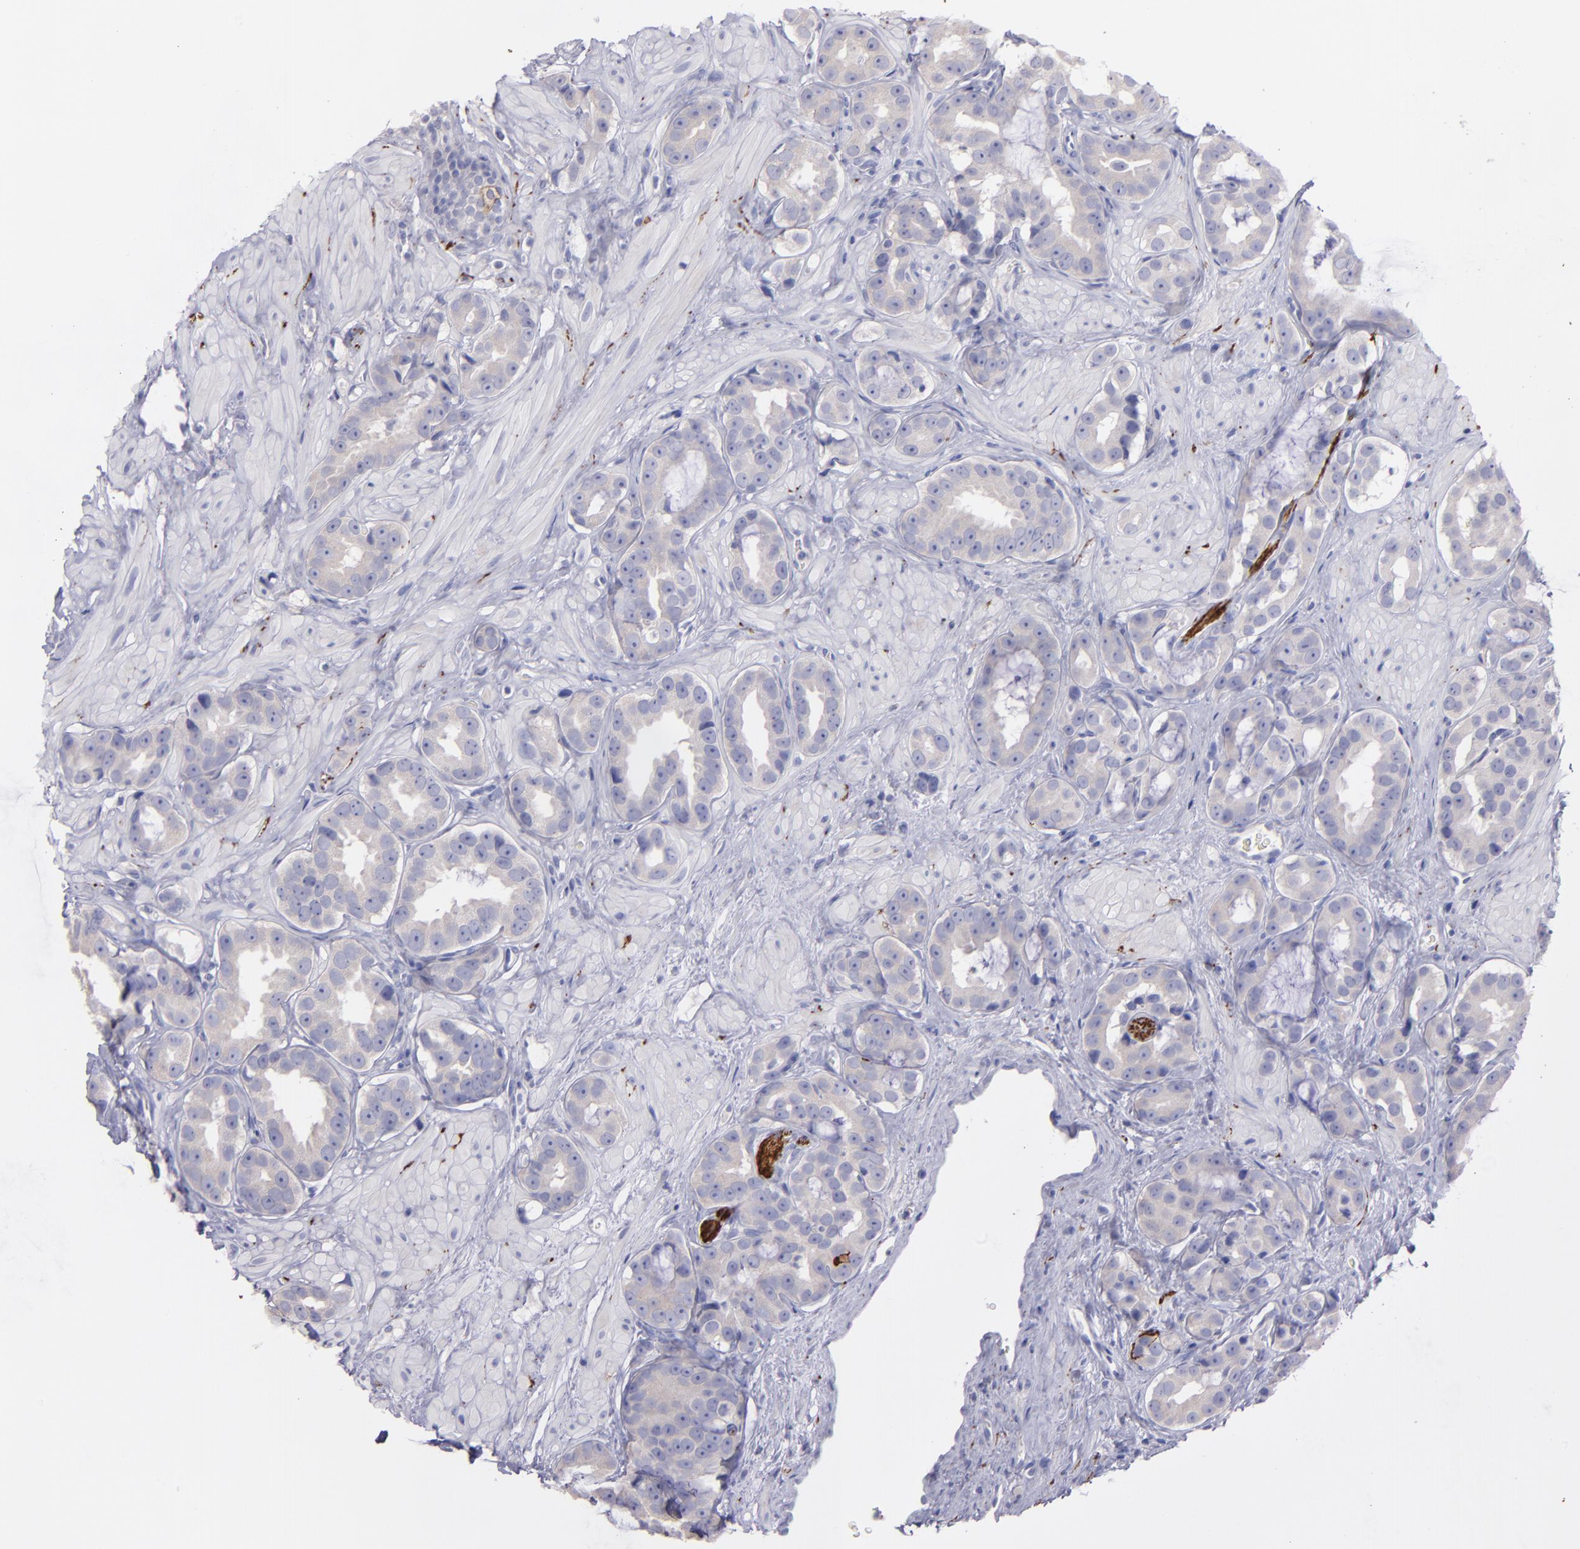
{"staining": {"intensity": "negative", "quantity": "none", "location": "none"}, "tissue": "prostate cancer", "cell_type": "Tumor cells", "image_type": "cancer", "snomed": [{"axis": "morphology", "description": "Adenocarcinoma, Low grade"}, {"axis": "topography", "description": "Prostate"}], "caption": "Immunohistochemical staining of human low-grade adenocarcinoma (prostate) exhibits no significant expression in tumor cells.", "gene": "SNAP25", "patient": {"sex": "male", "age": 59}}